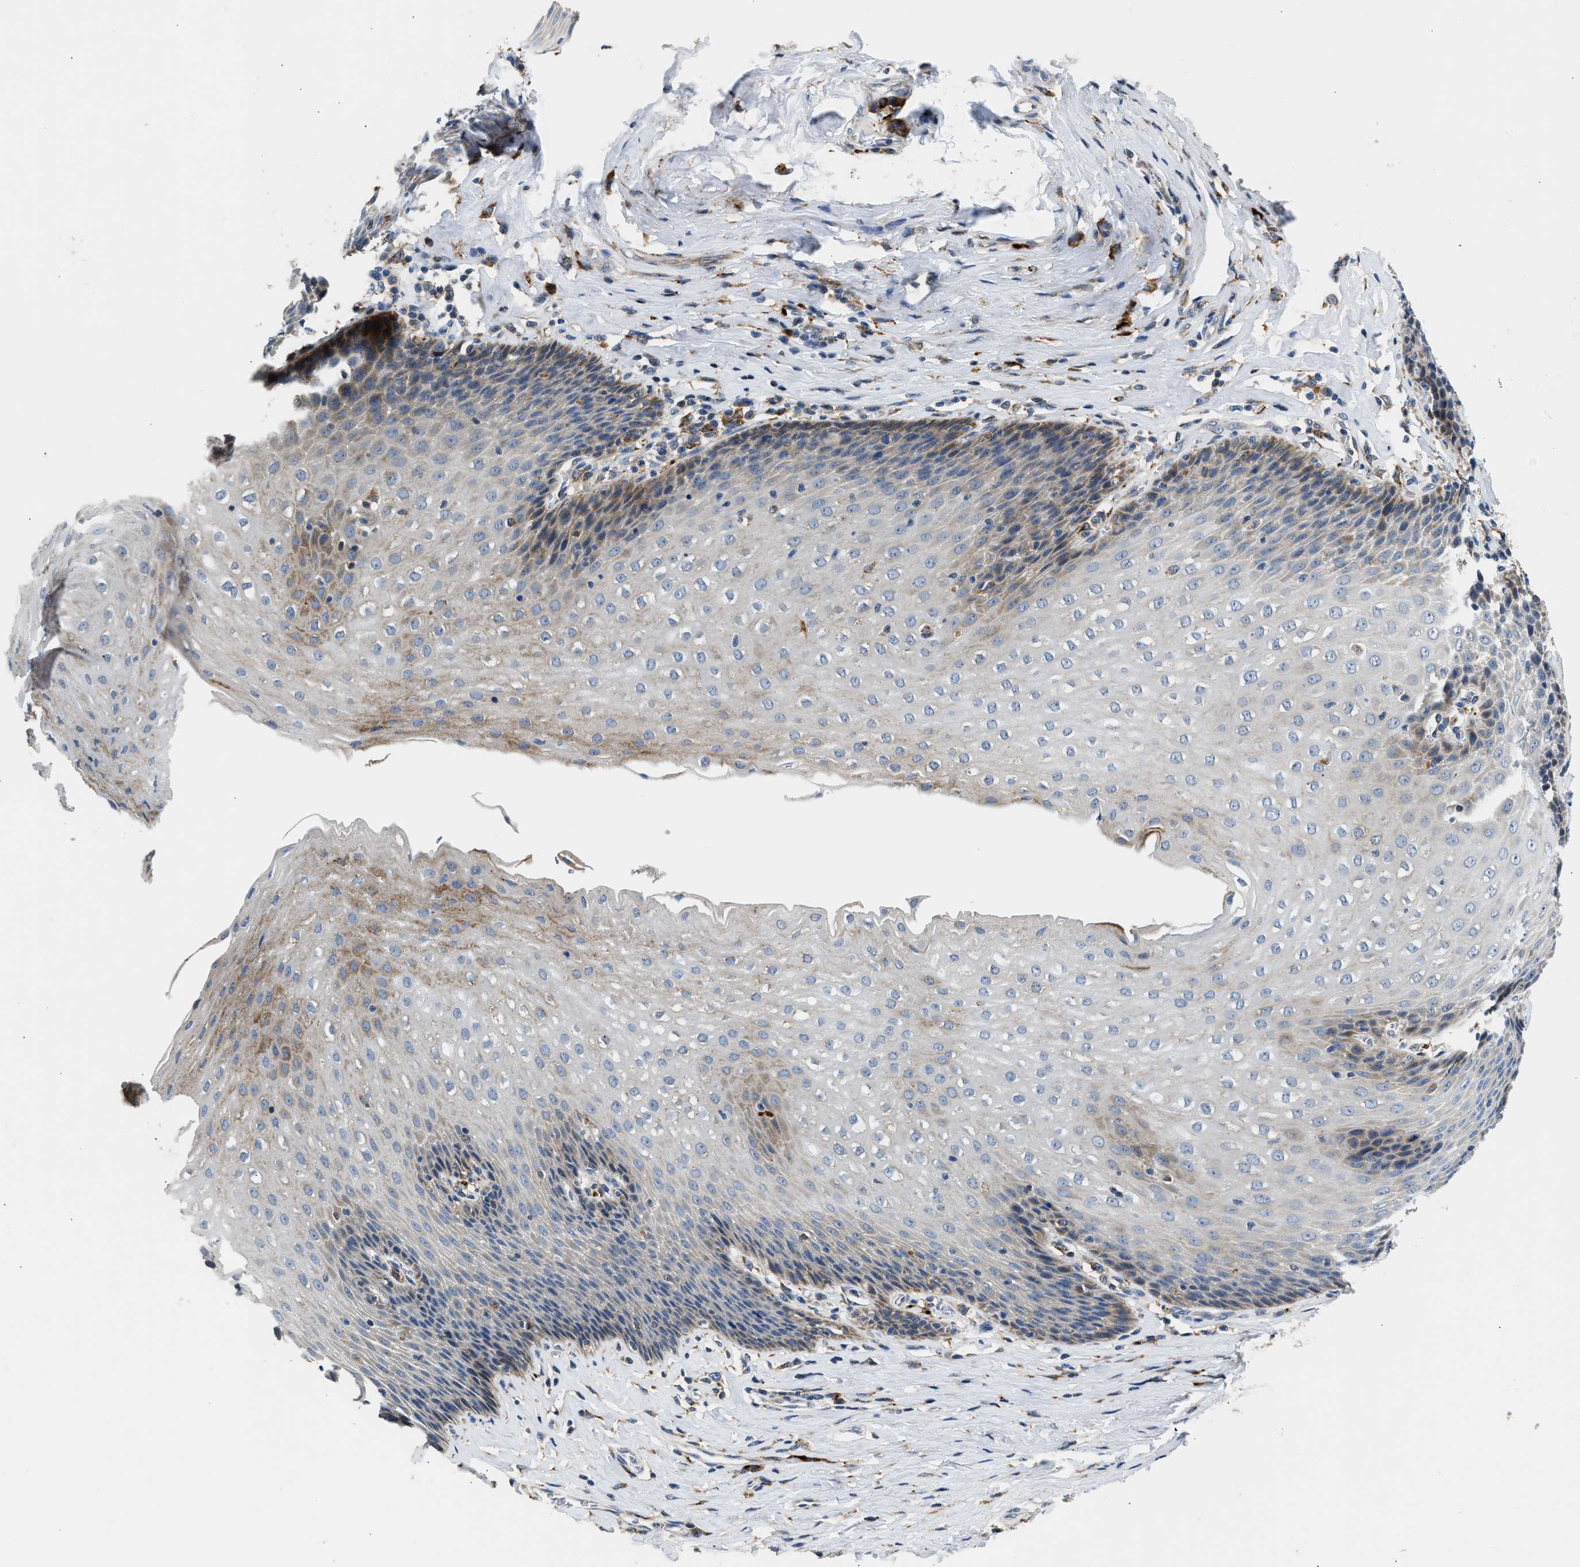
{"staining": {"intensity": "moderate", "quantity": "<25%", "location": "cytoplasmic/membranous"}, "tissue": "esophagus", "cell_type": "Squamous epithelial cells", "image_type": "normal", "snomed": [{"axis": "morphology", "description": "Normal tissue, NOS"}, {"axis": "topography", "description": "Esophagus"}], "caption": "Esophagus stained with IHC reveals moderate cytoplasmic/membranous positivity in about <25% of squamous epithelial cells.", "gene": "AMZ1", "patient": {"sex": "female", "age": 61}}